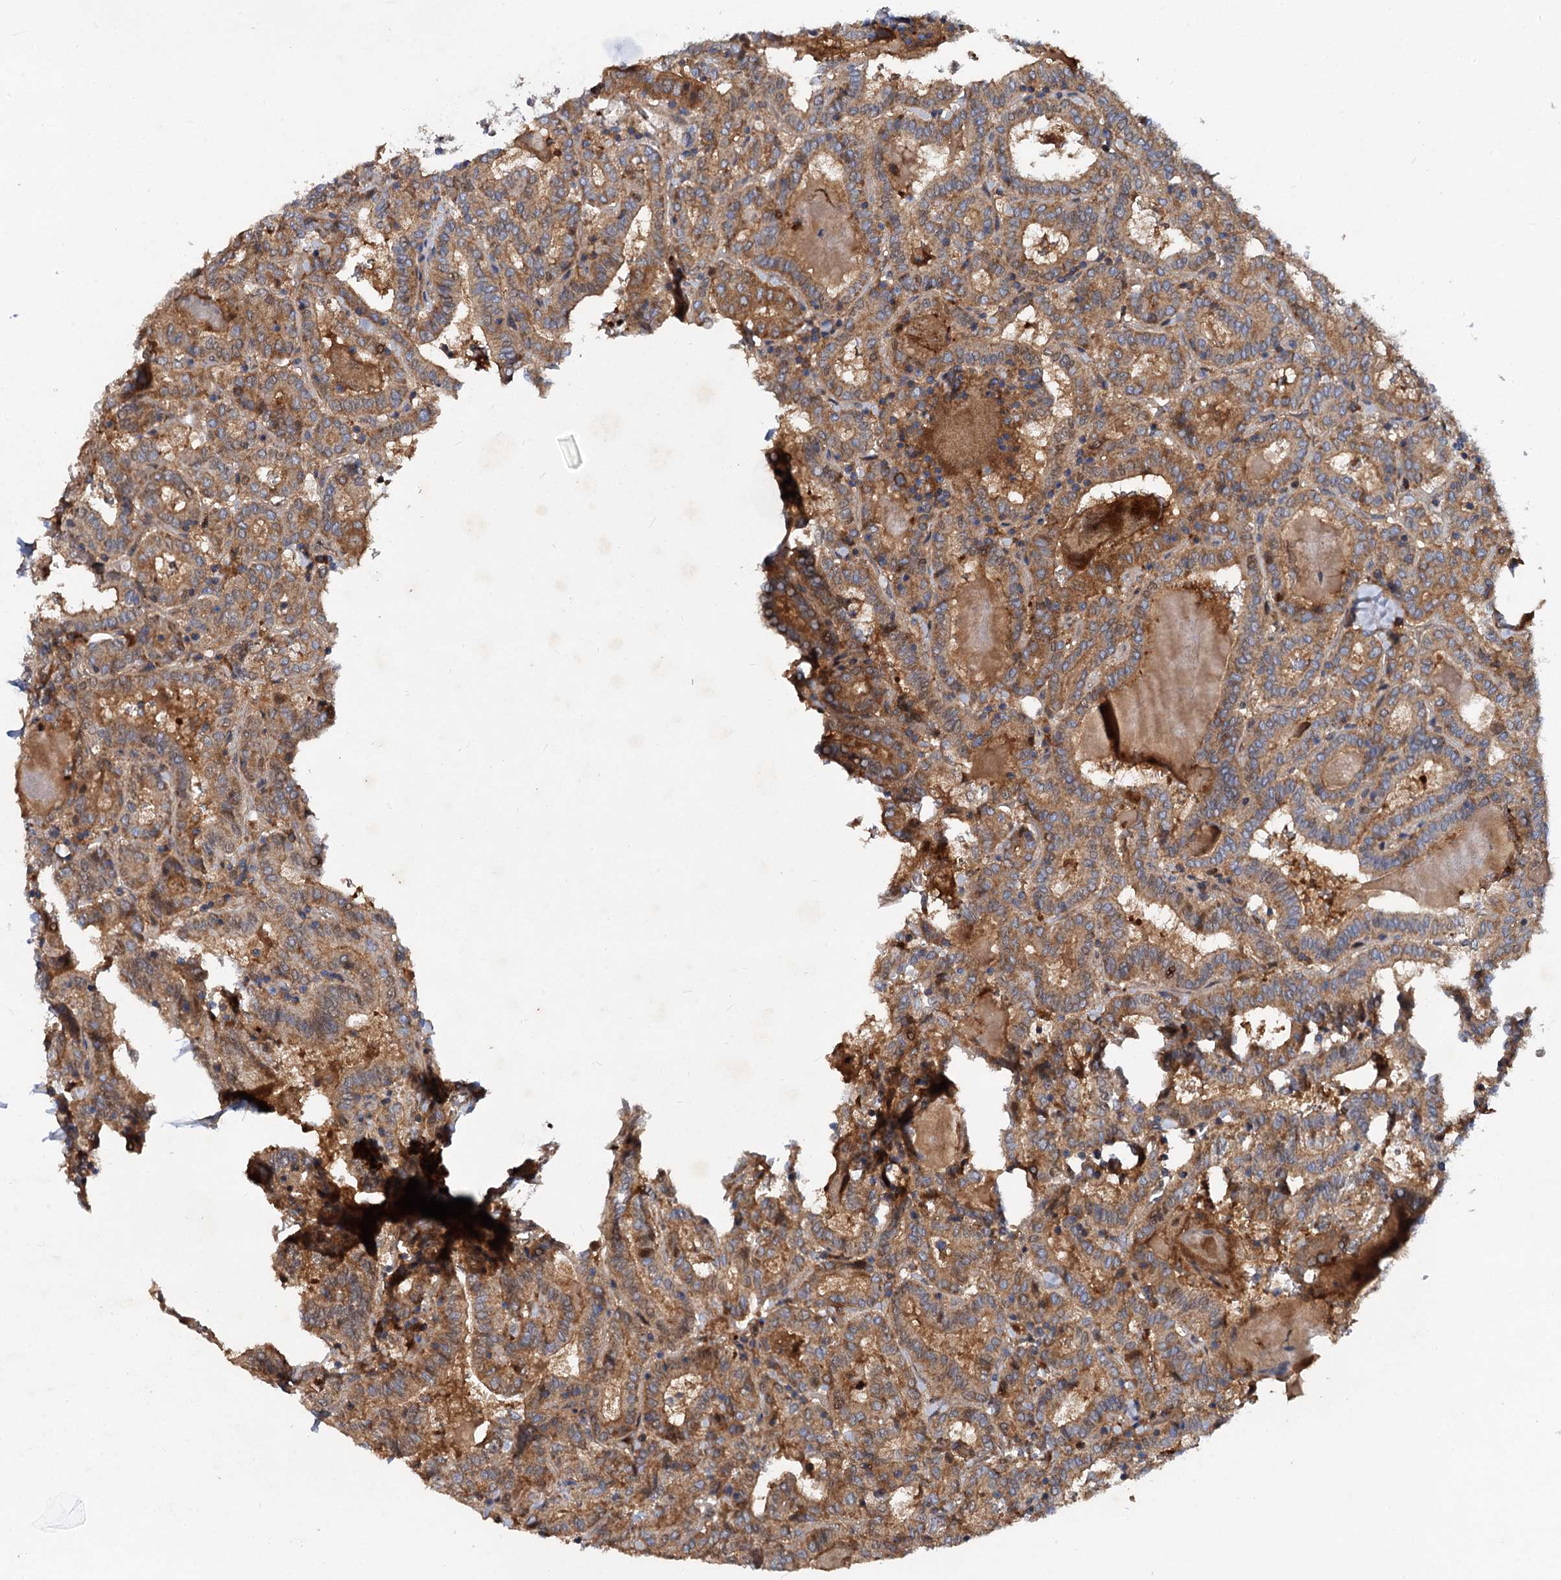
{"staining": {"intensity": "moderate", "quantity": ">75%", "location": "cytoplasmic/membranous"}, "tissue": "thyroid cancer", "cell_type": "Tumor cells", "image_type": "cancer", "snomed": [{"axis": "morphology", "description": "Papillary adenocarcinoma, NOS"}, {"axis": "topography", "description": "Thyroid gland"}], "caption": "Immunohistochemical staining of papillary adenocarcinoma (thyroid) exhibits medium levels of moderate cytoplasmic/membranous expression in about >75% of tumor cells.", "gene": "ALKBH7", "patient": {"sex": "female", "age": 72}}